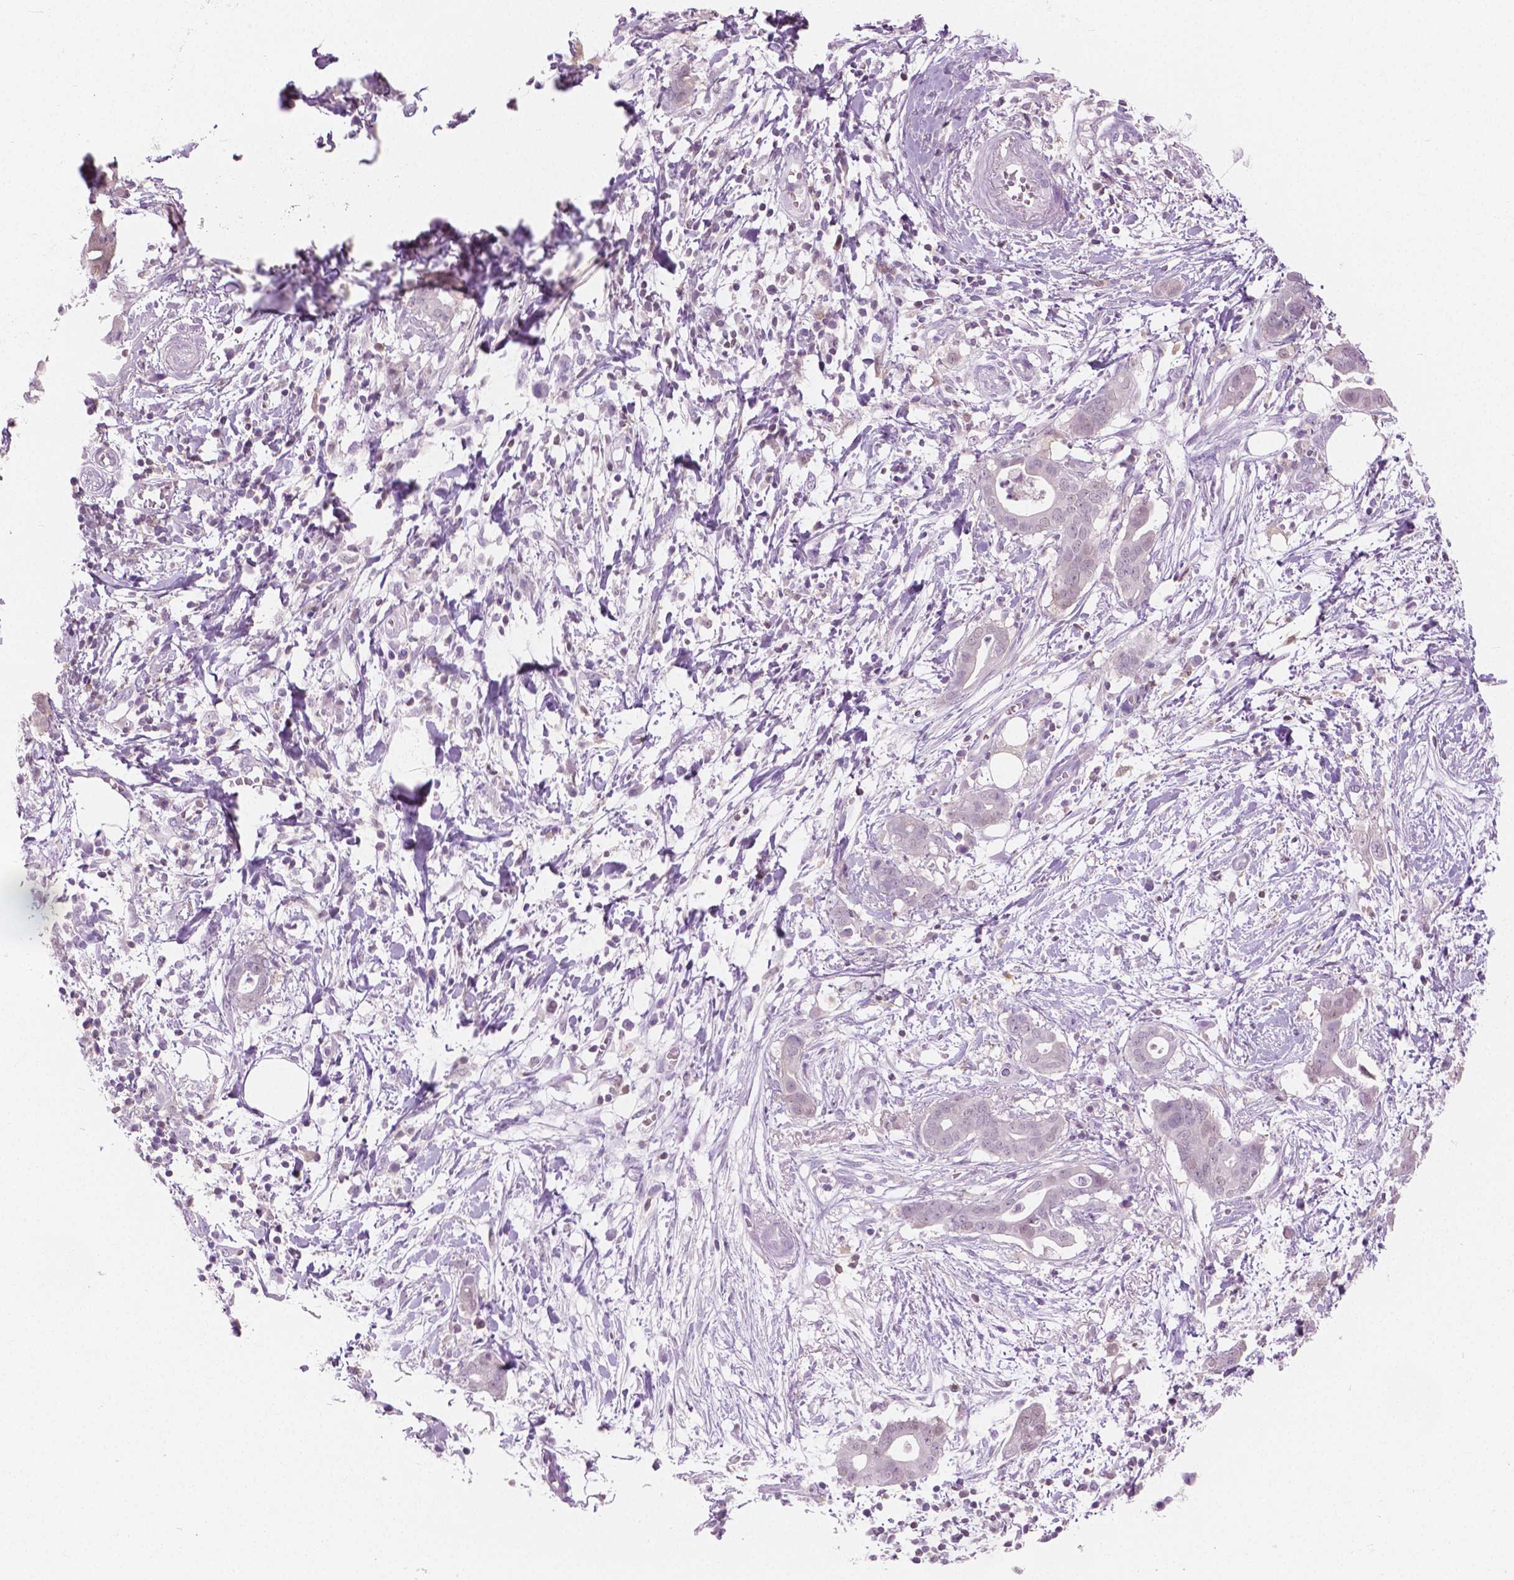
{"staining": {"intensity": "negative", "quantity": "none", "location": "none"}, "tissue": "pancreatic cancer", "cell_type": "Tumor cells", "image_type": "cancer", "snomed": [{"axis": "morphology", "description": "Adenocarcinoma, NOS"}, {"axis": "topography", "description": "Pancreas"}], "caption": "The micrograph displays no significant expression in tumor cells of pancreatic cancer. Nuclei are stained in blue.", "gene": "GALM", "patient": {"sex": "male", "age": 61}}